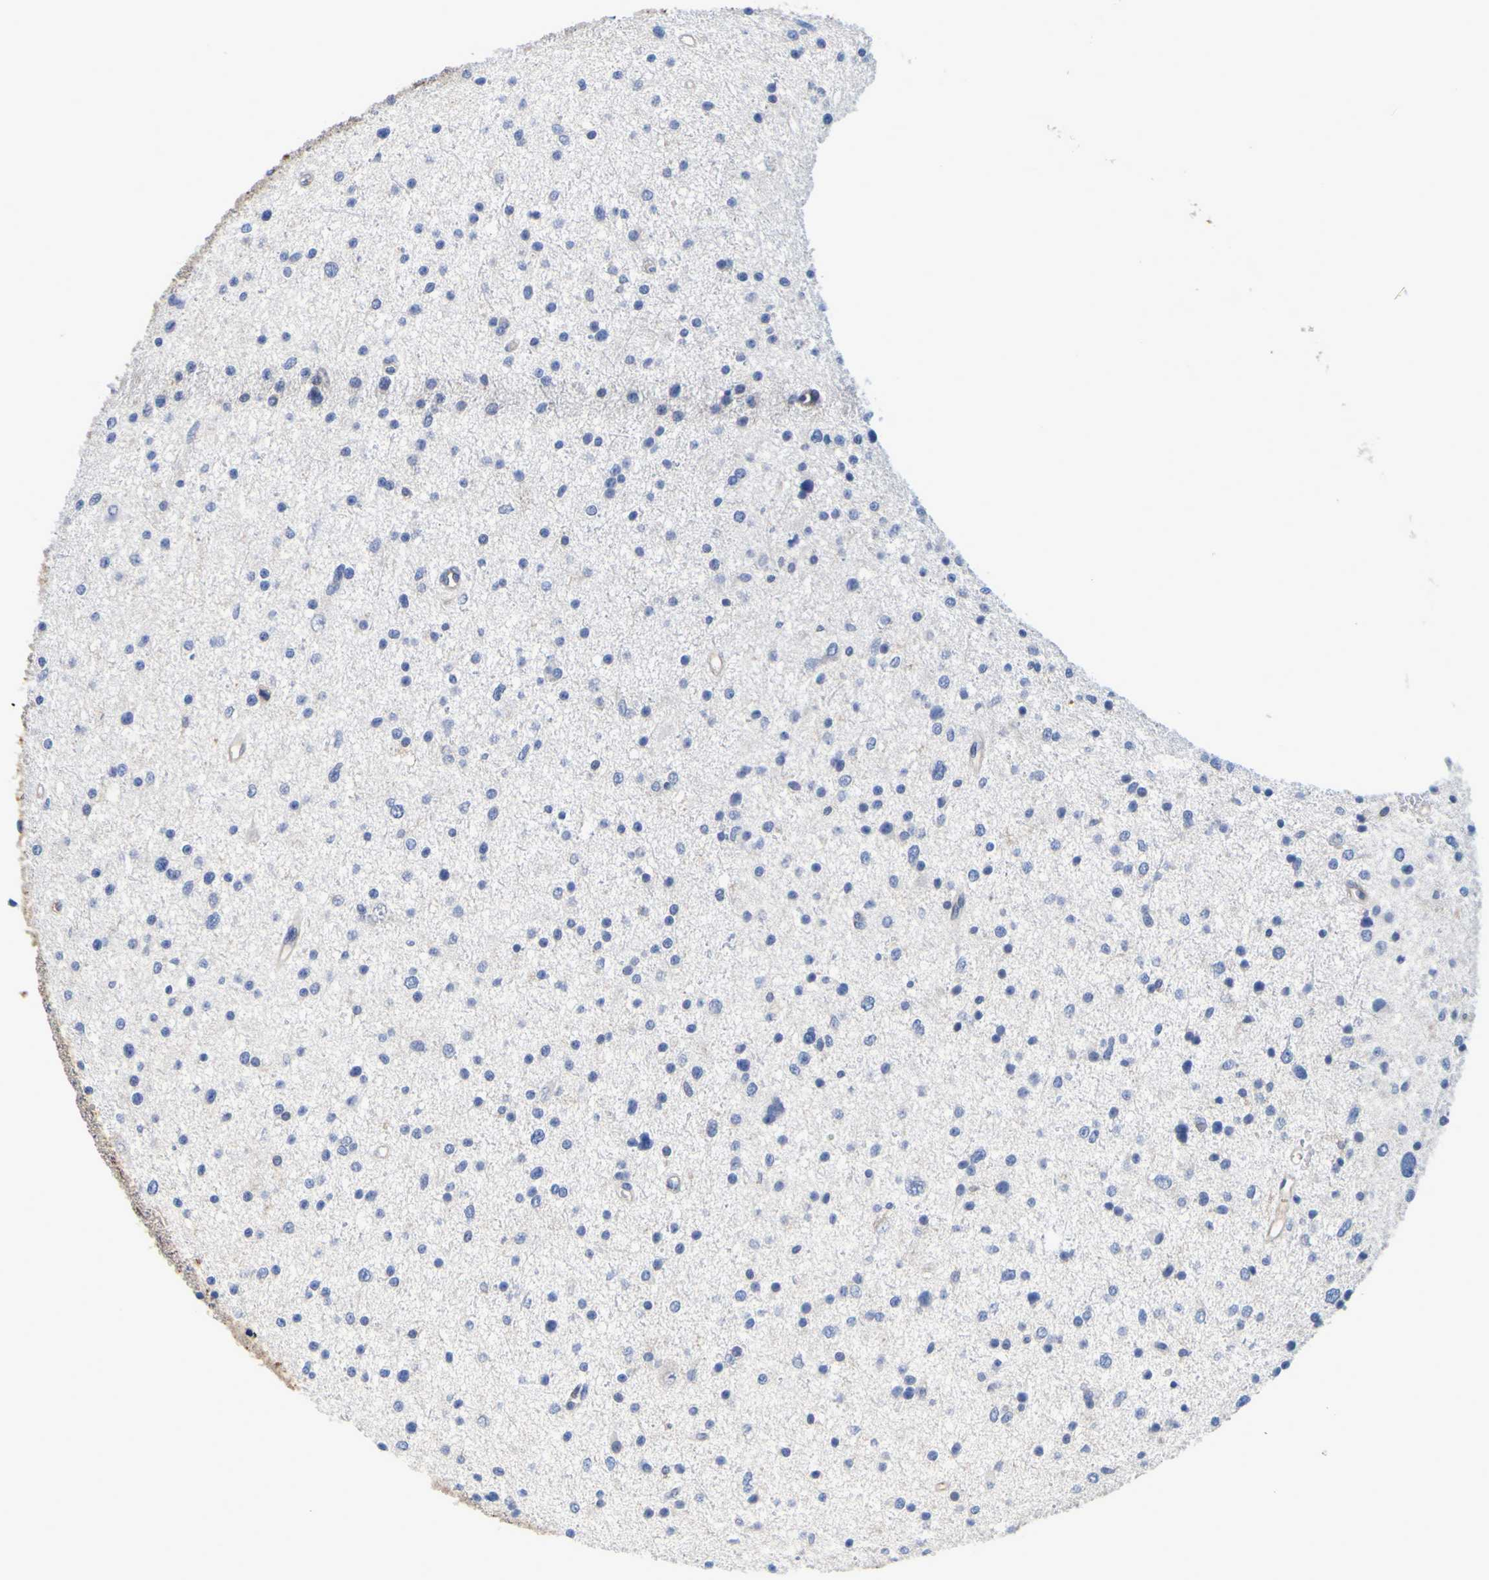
{"staining": {"intensity": "negative", "quantity": "none", "location": "none"}, "tissue": "glioma", "cell_type": "Tumor cells", "image_type": "cancer", "snomed": [{"axis": "morphology", "description": "Glioma, malignant, Low grade"}, {"axis": "topography", "description": "Brain"}], "caption": "Glioma was stained to show a protein in brown. There is no significant positivity in tumor cells. Nuclei are stained in blue.", "gene": "GAB3", "patient": {"sex": "female", "age": 37}}